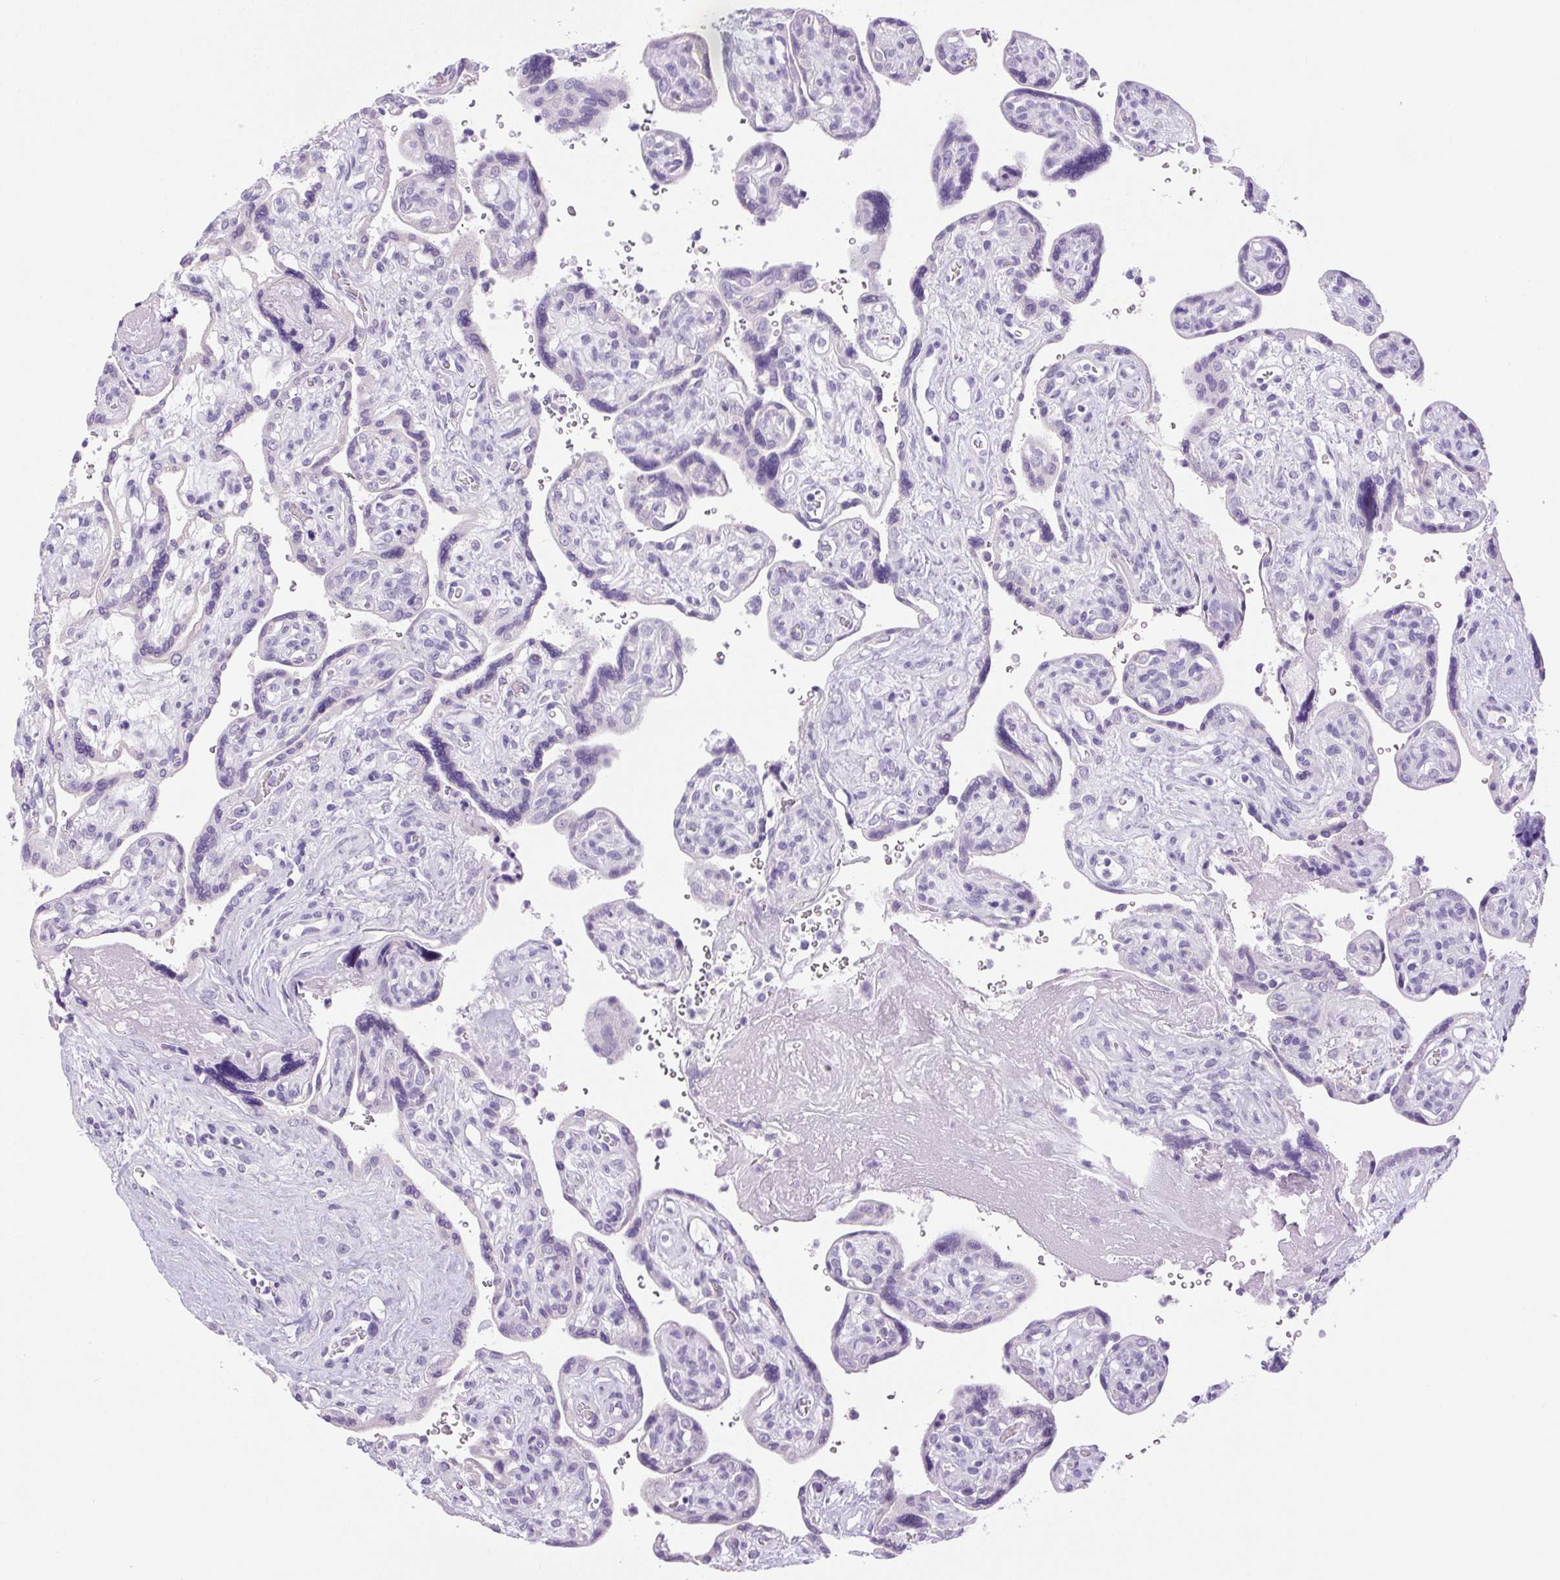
{"staining": {"intensity": "negative", "quantity": "none", "location": "none"}, "tissue": "placenta", "cell_type": "Decidual cells", "image_type": "normal", "snomed": [{"axis": "morphology", "description": "Normal tissue, NOS"}, {"axis": "topography", "description": "Placenta"}], "caption": "Immunohistochemistry (IHC) of normal placenta displays no positivity in decidual cells. (DAB (3,3'-diaminobenzidine) immunohistochemistry (IHC), high magnification).", "gene": "CHGA", "patient": {"sex": "female", "age": 39}}